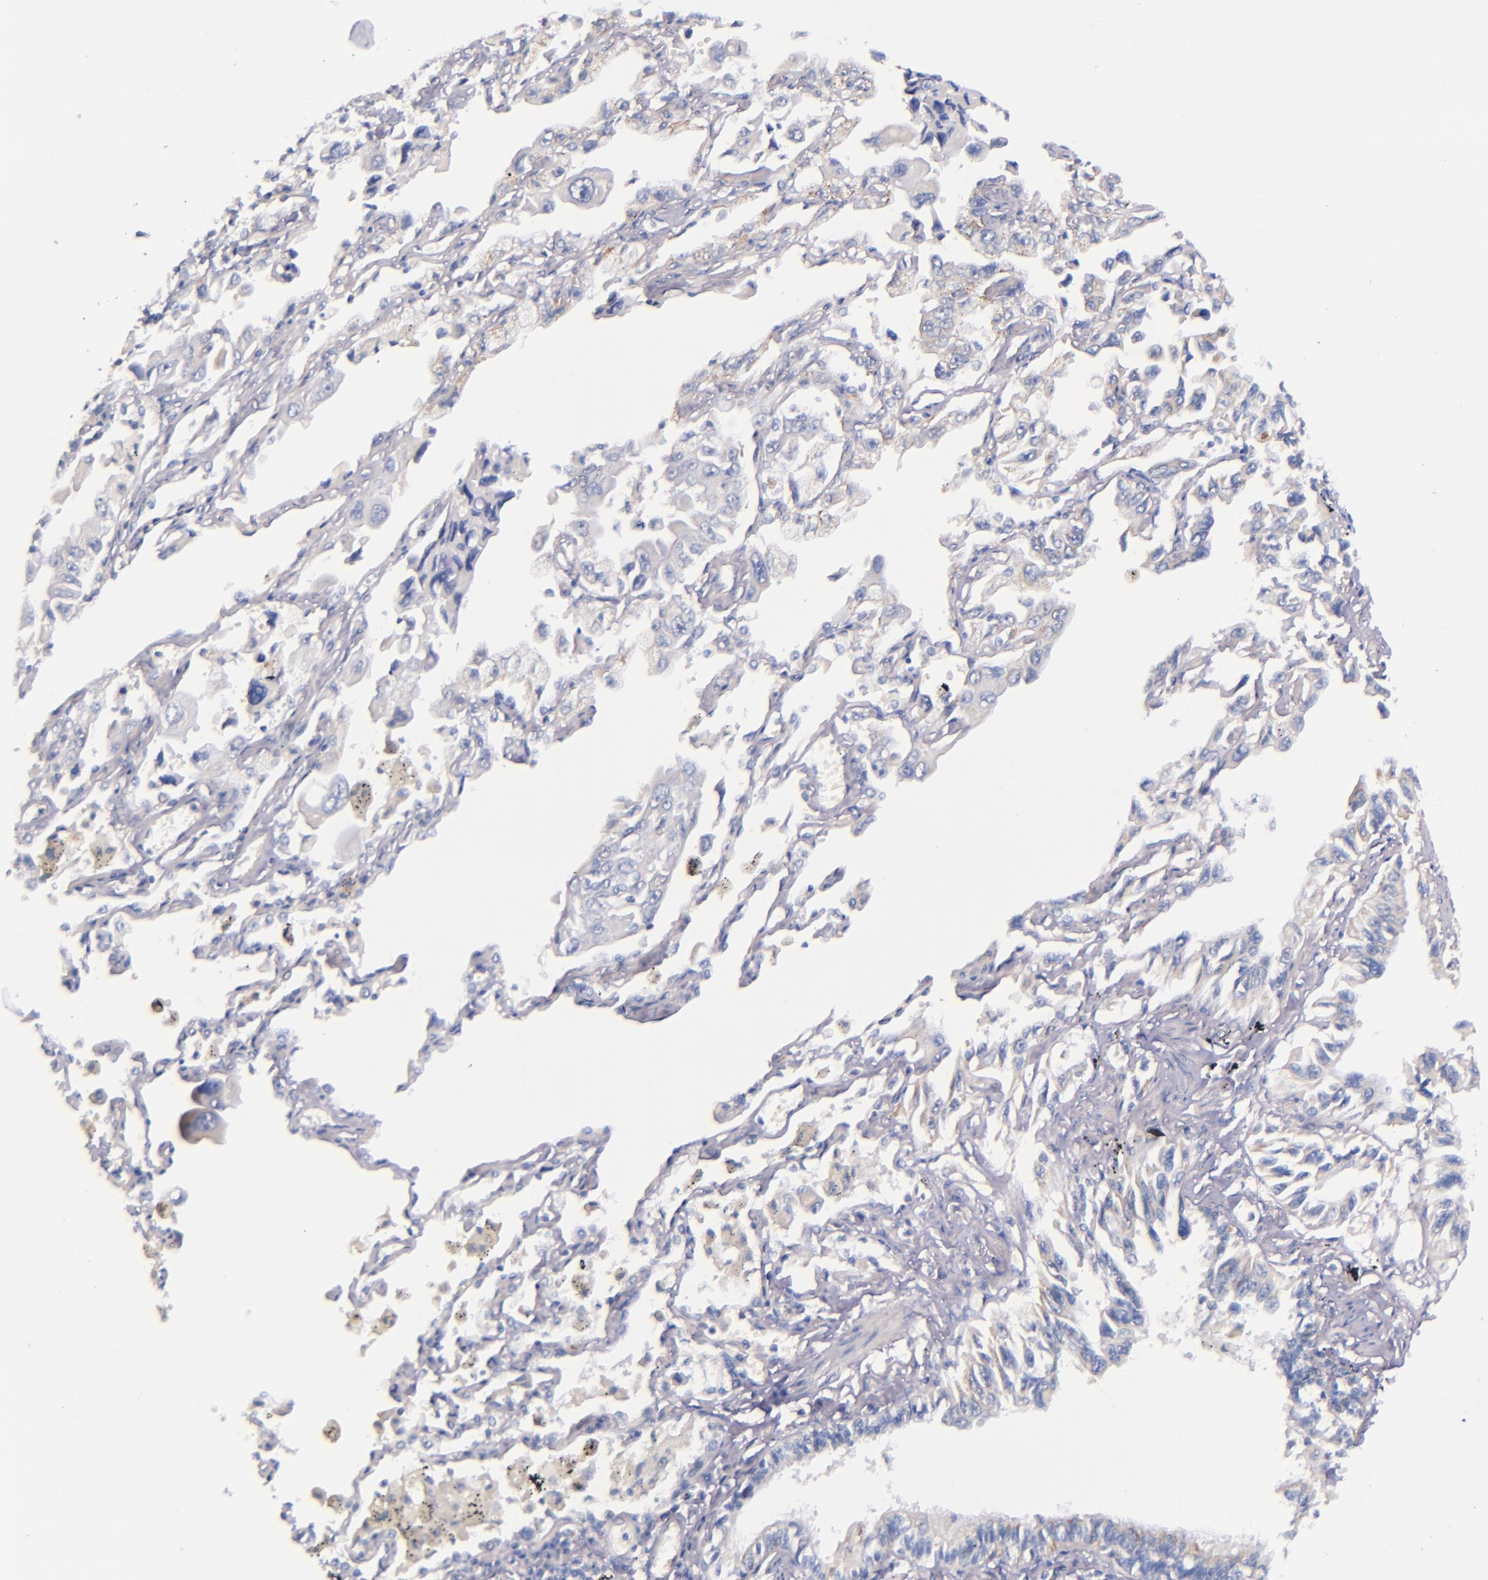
{"staining": {"intensity": "negative", "quantity": "none", "location": "none"}, "tissue": "lung cancer", "cell_type": "Tumor cells", "image_type": "cancer", "snomed": [{"axis": "morphology", "description": "Adenocarcinoma, NOS"}, {"axis": "topography", "description": "Lung"}], "caption": "Protein analysis of adenocarcinoma (lung) reveals no significant expression in tumor cells.", "gene": "IDH3G", "patient": {"sex": "male", "age": 64}}